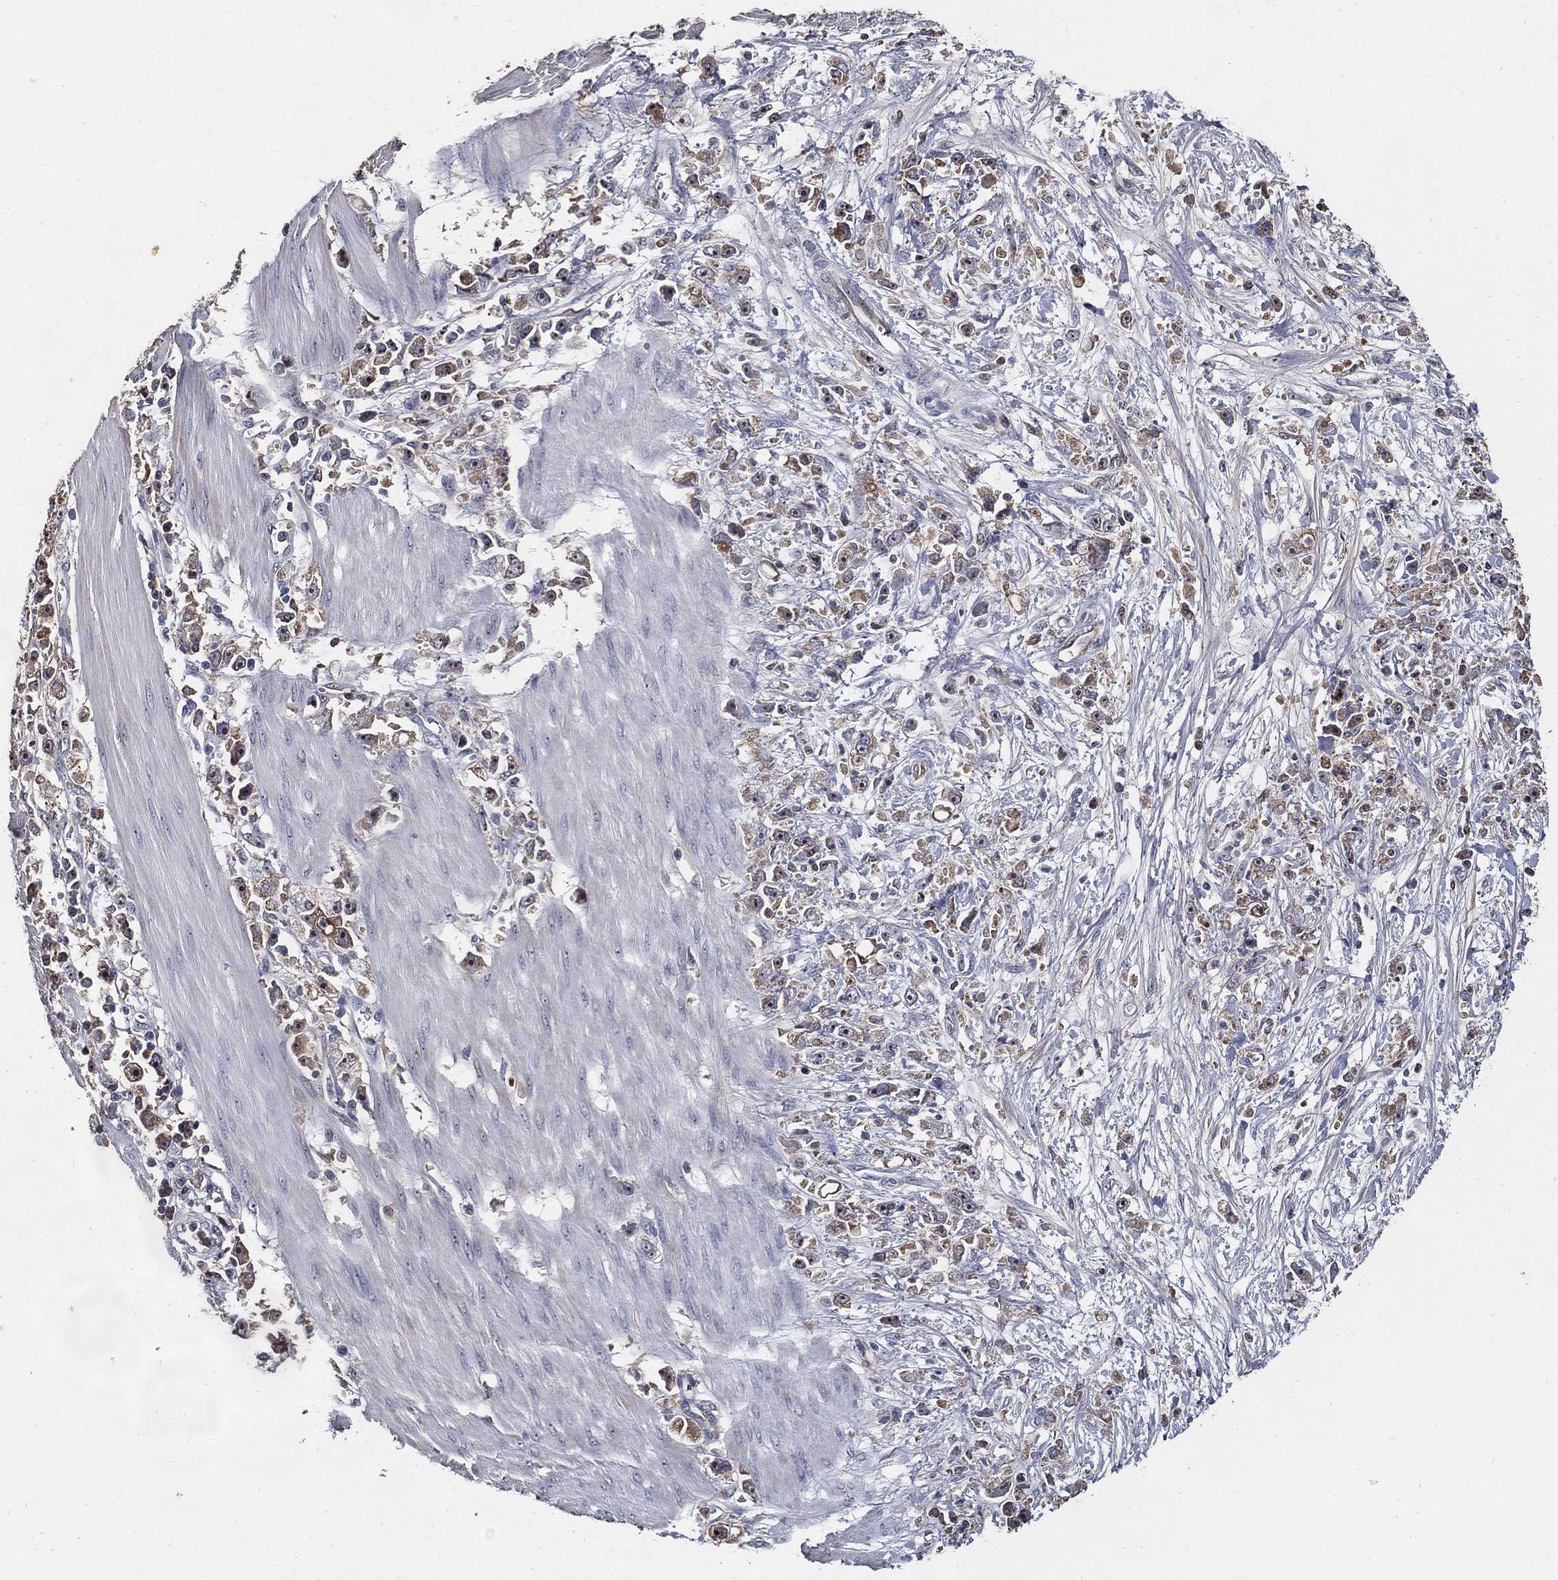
{"staining": {"intensity": "negative", "quantity": "none", "location": "none"}, "tissue": "stomach cancer", "cell_type": "Tumor cells", "image_type": "cancer", "snomed": [{"axis": "morphology", "description": "Adenocarcinoma, NOS"}, {"axis": "topography", "description": "Stomach"}], "caption": "Immunohistochemistry histopathology image of neoplastic tissue: stomach cancer stained with DAB (3,3'-diaminobenzidine) displays no significant protein expression in tumor cells.", "gene": "EFNA1", "patient": {"sex": "female", "age": 59}}